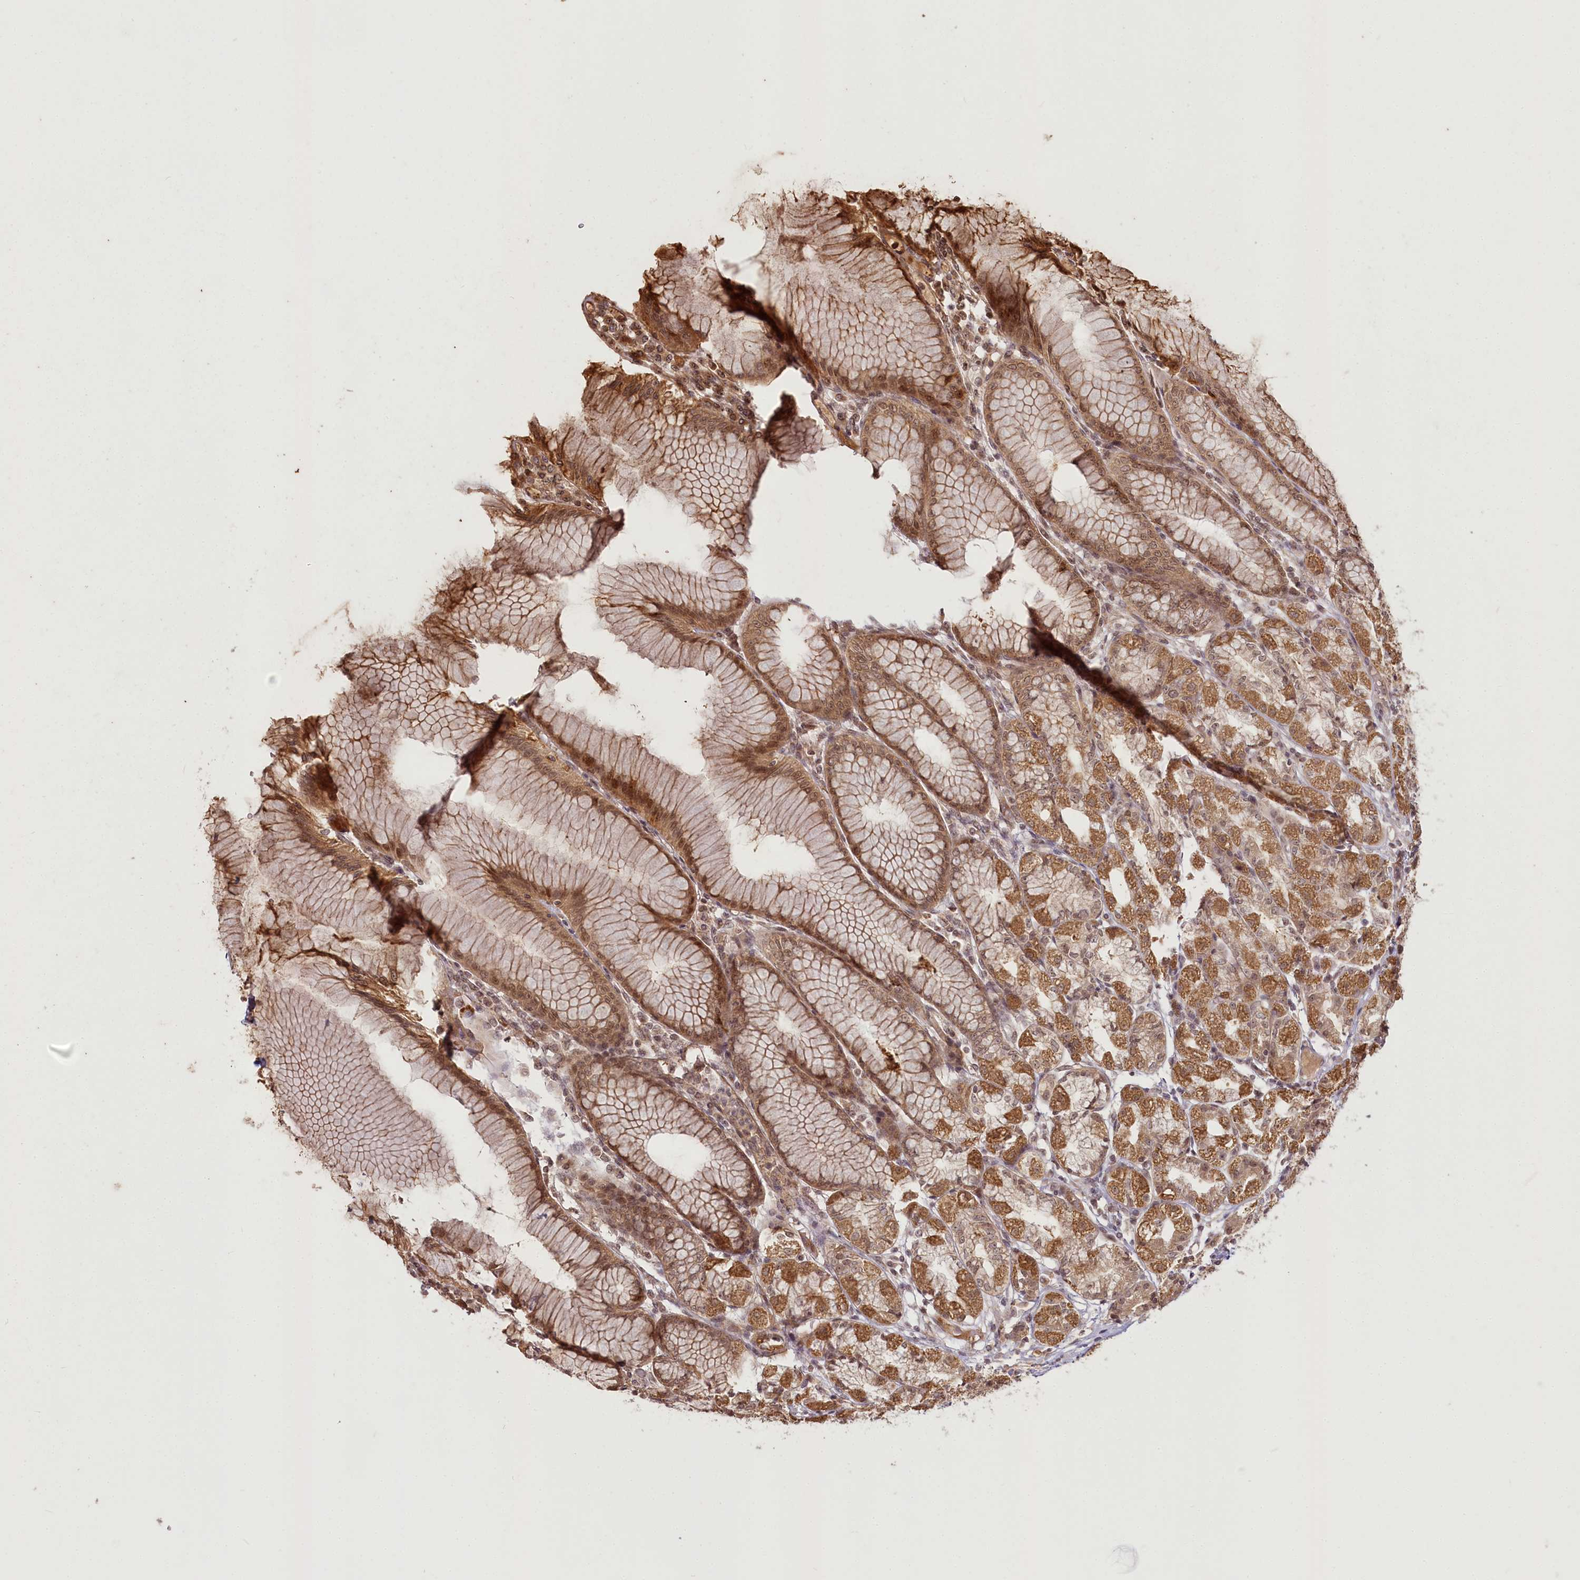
{"staining": {"intensity": "moderate", "quantity": ">75%", "location": "cytoplasmic/membranous,nuclear"}, "tissue": "stomach", "cell_type": "Glandular cells", "image_type": "normal", "snomed": [{"axis": "morphology", "description": "Normal tissue, NOS"}, {"axis": "topography", "description": "Stomach"}], "caption": "Benign stomach reveals moderate cytoplasmic/membranous,nuclear positivity in about >75% of glandular cells.", "gene": "R3HDM2", "patient": {"sex": "female", "age": 57}}